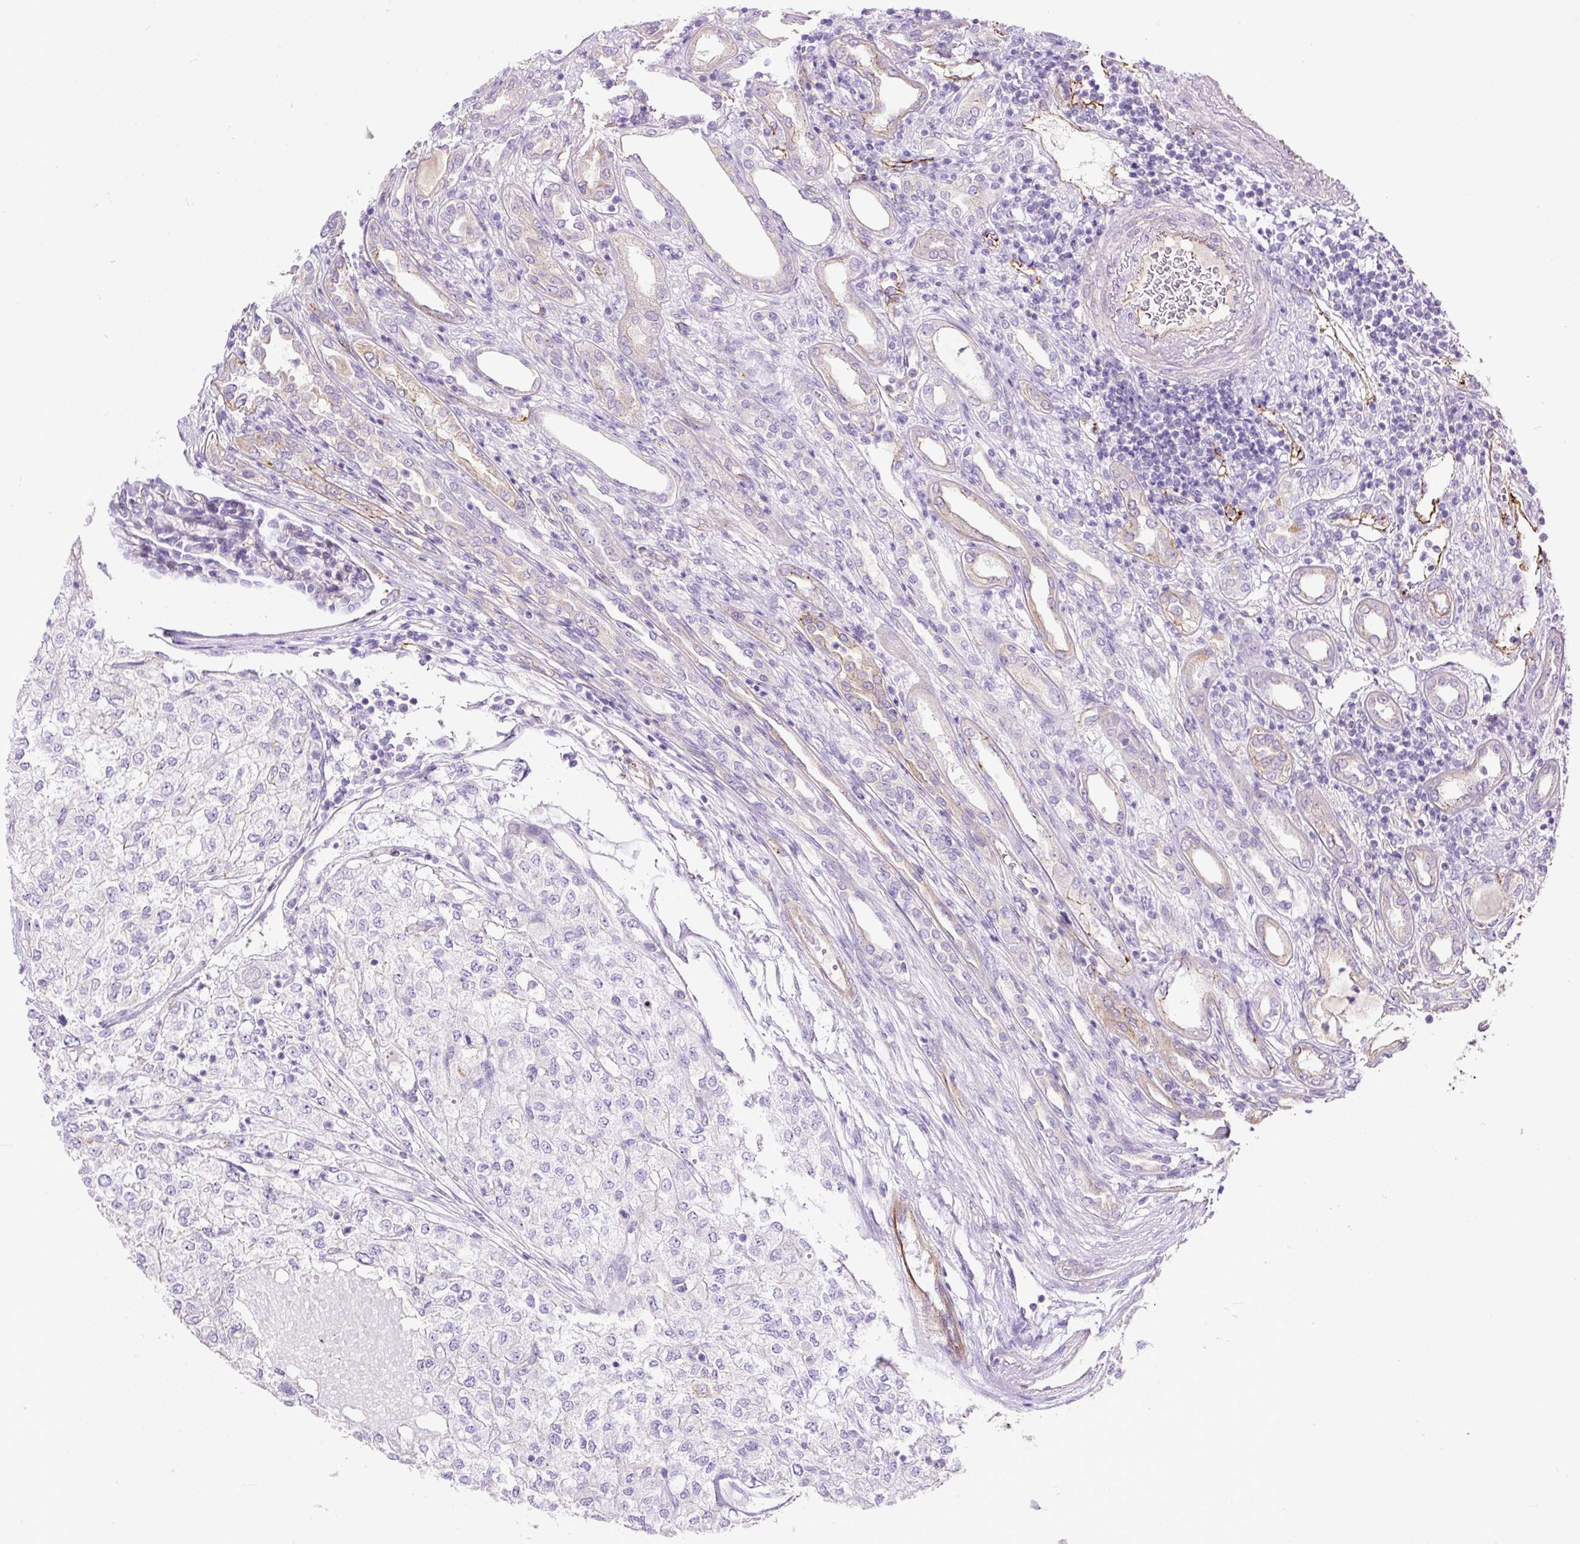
{"staining": {"intensity": "negative", "quantity": "none", "location": "none"}, "tissue": "renal cancer", "cell_type": "Tumor cells", "image_type": "cancer", "snomed": [{"axis": "morphology", "description": "Adenocarcinoma, NOS"}, {"axis": "topography", "description": "Kidney"}], "caption": "Human renal cancer stained for a protein using IHC exhibits no expression in tumor cells.", "gene": "MAGEB16", "patient": {"sex": "female", "age": 54}}